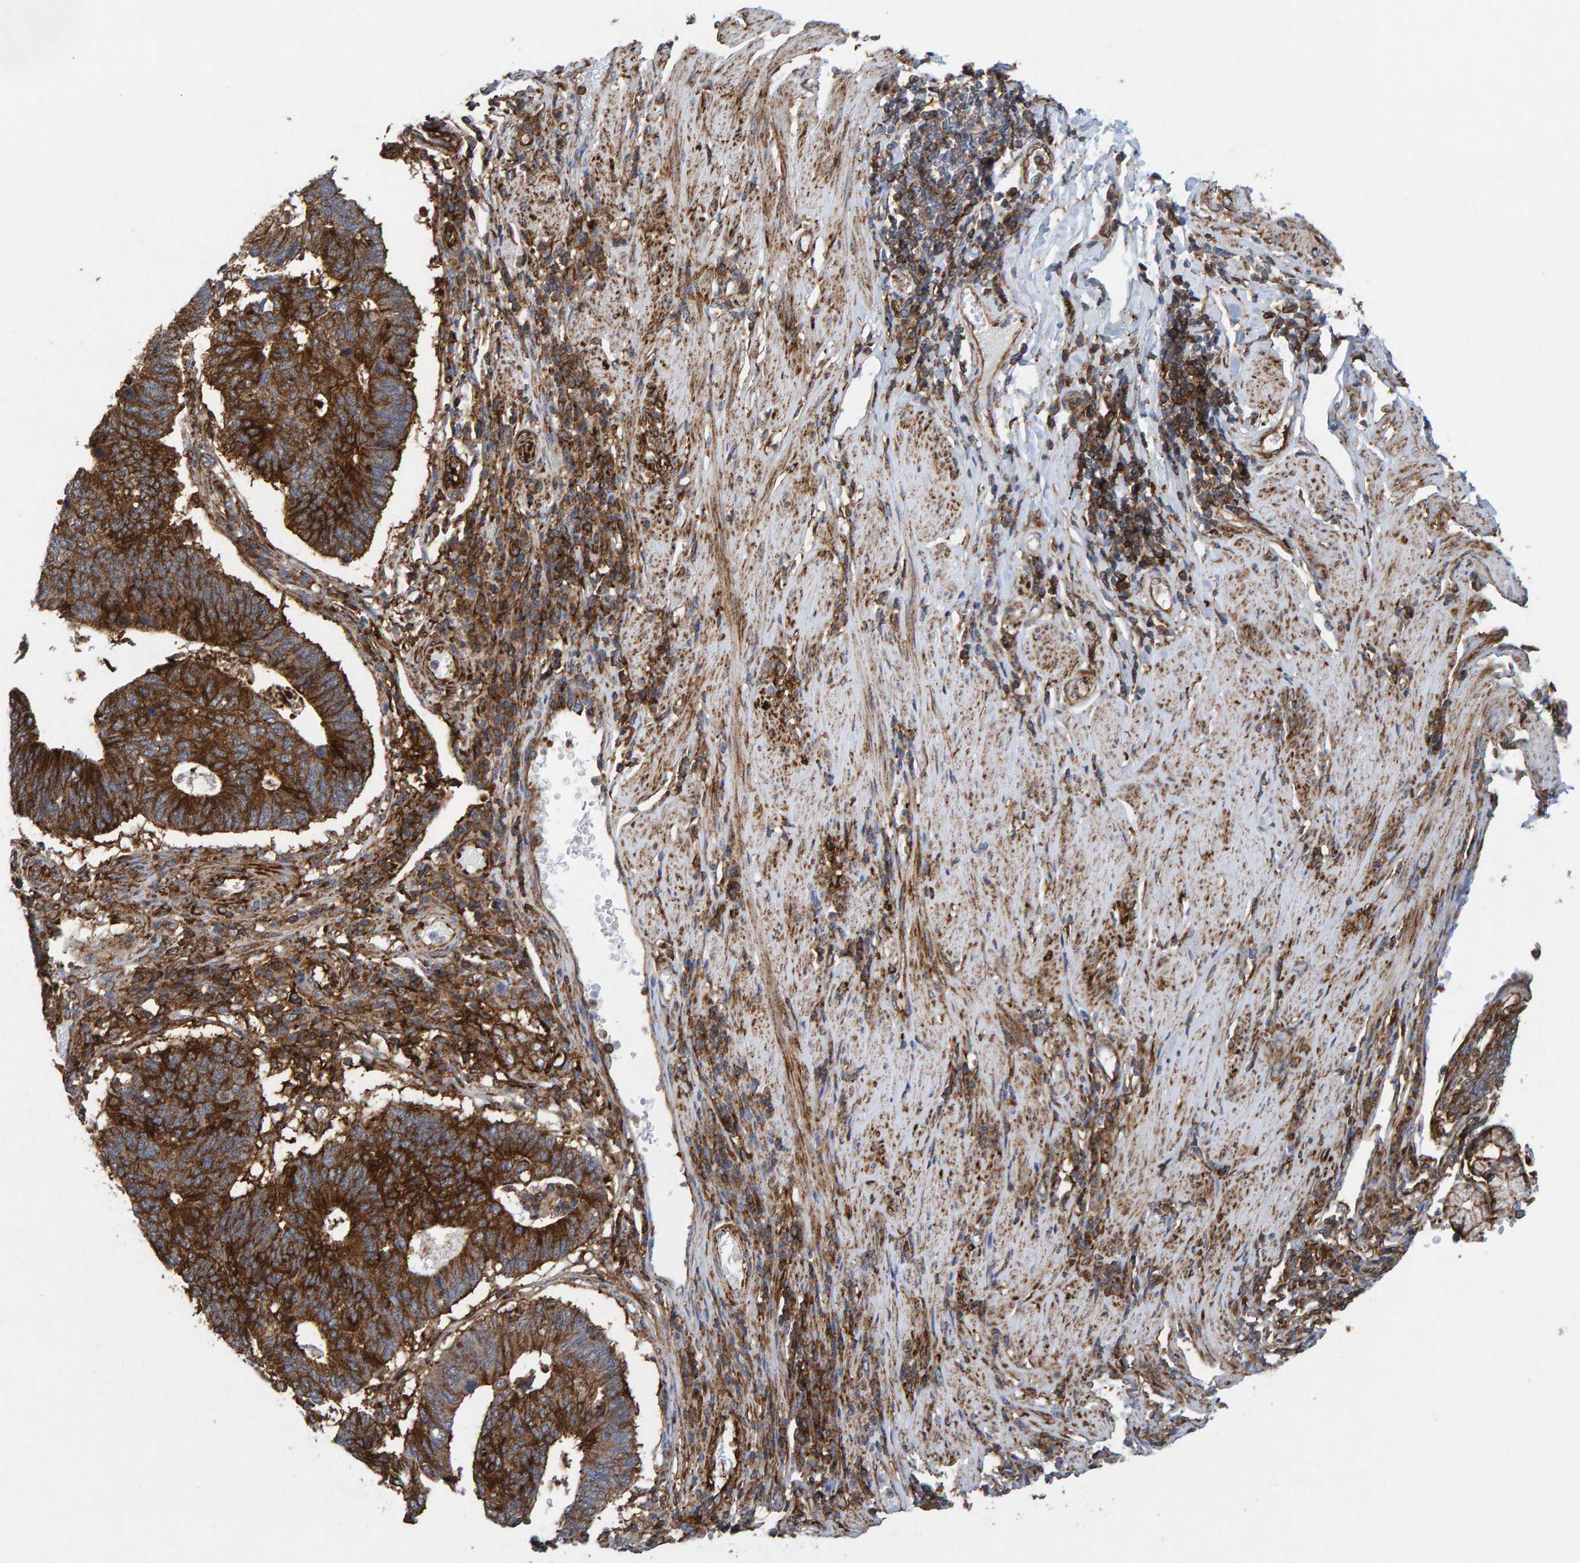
{"staining": {"intensity": "strong", "quantity": ">75%", "location": "cytoplasmic/membranous"}, "tissue": "stomach cancer", "cell_type": "Tumor cells", "image_type": "cancer", "snomed": [{"axis": "morphology", "description": "Adenocarcinoma, NOS"}, {"axis": "topography", "description": "Stomach"}], "caption": "IHC (DAB (3,3'-diaminobenzidine)) staining of human stomach cancer (adenocarcinoma) displays strong cytoplasmic/membranous protein positivity in about >75% of tumor cells. Using DAB (3,3'-diaminobenzidine) (brown) and hematoxylin (blue) stains, captured at high magnification using brightfield microscopy.", "gene": "MVP", "patient": {"sex": "male", "age": 59}}